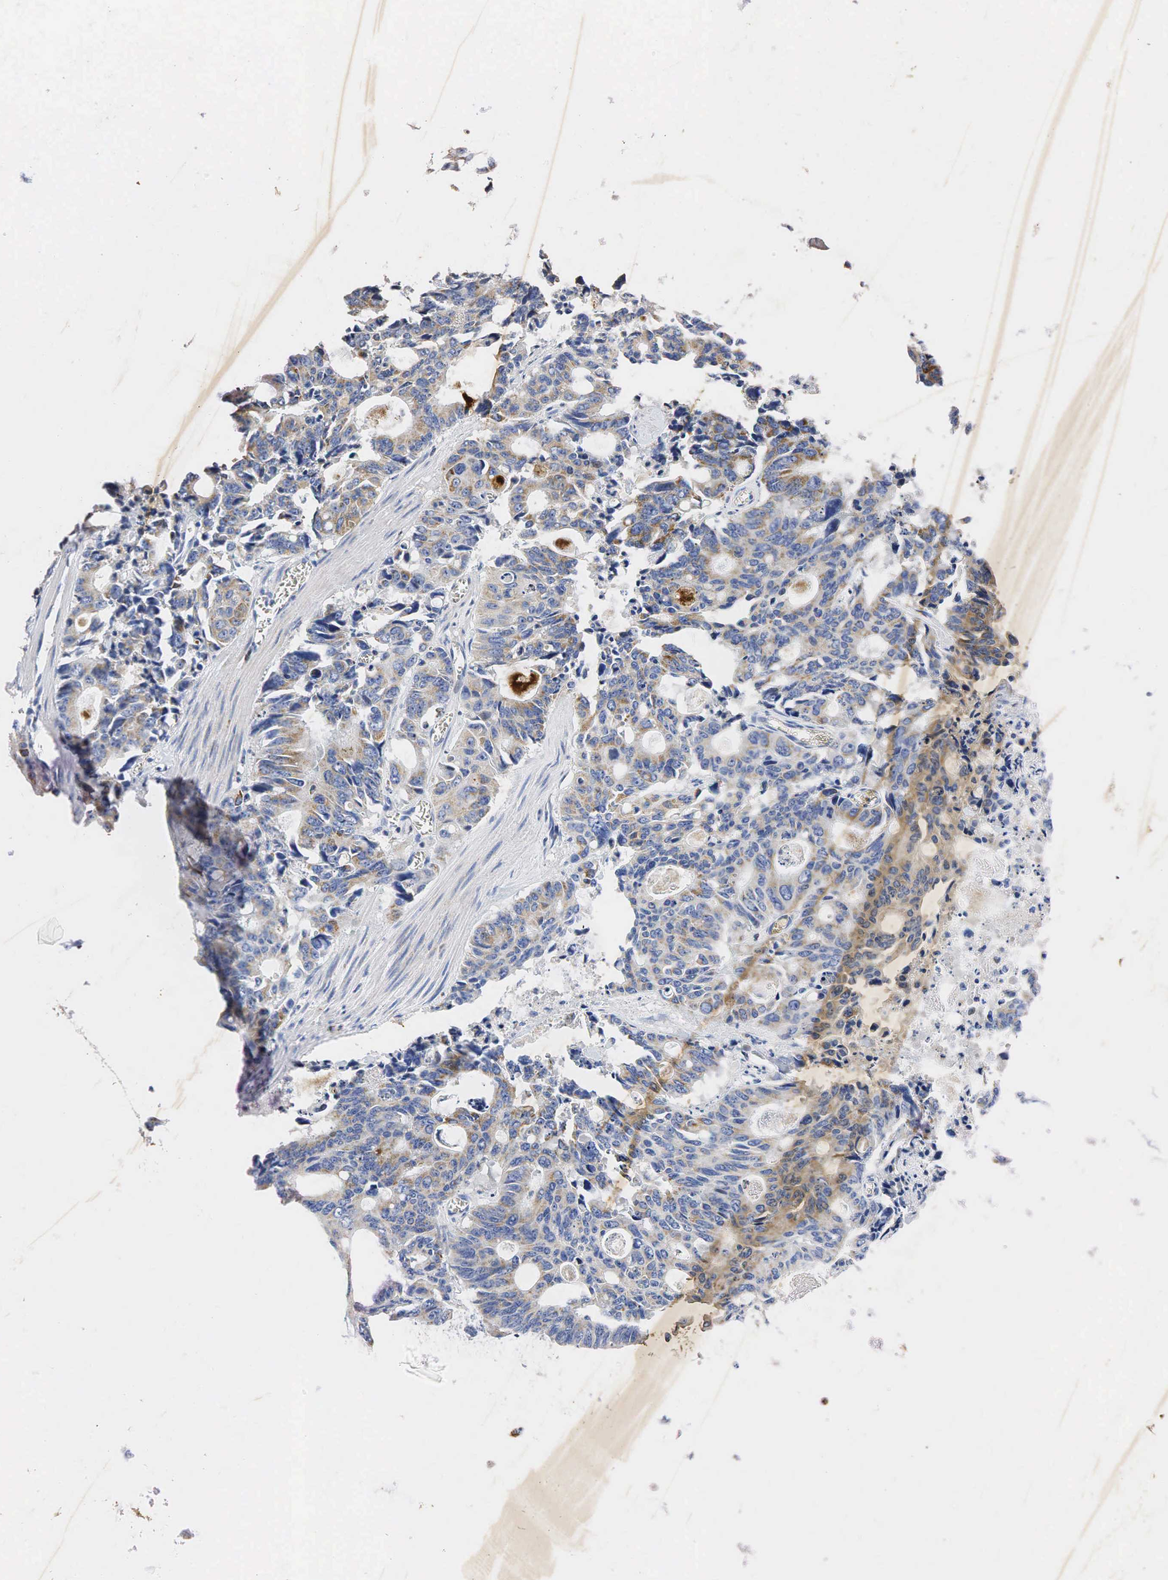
{"staining": {"intensity": "moderate", "quantity": ">75%", "location": "cytoplasmic/membranous"}, "tissue": "colorectal cancer", "cell_type": "Tumor cells", "image_type": "cancer", "snomed": [{"axis": "morphology", "description": "Adenocarcinoma, NOS"}, {"axis": "topography", "description": "Rectum"}], "caption": "IHC of human adenocarcinoma (colorectal) demonstrates medium levels of moderate cytoplasmic/membranous positivity in approximately >75% of tumor cells.", "gene": "SYP", "patient": {"sex": "male", "age": 76}}